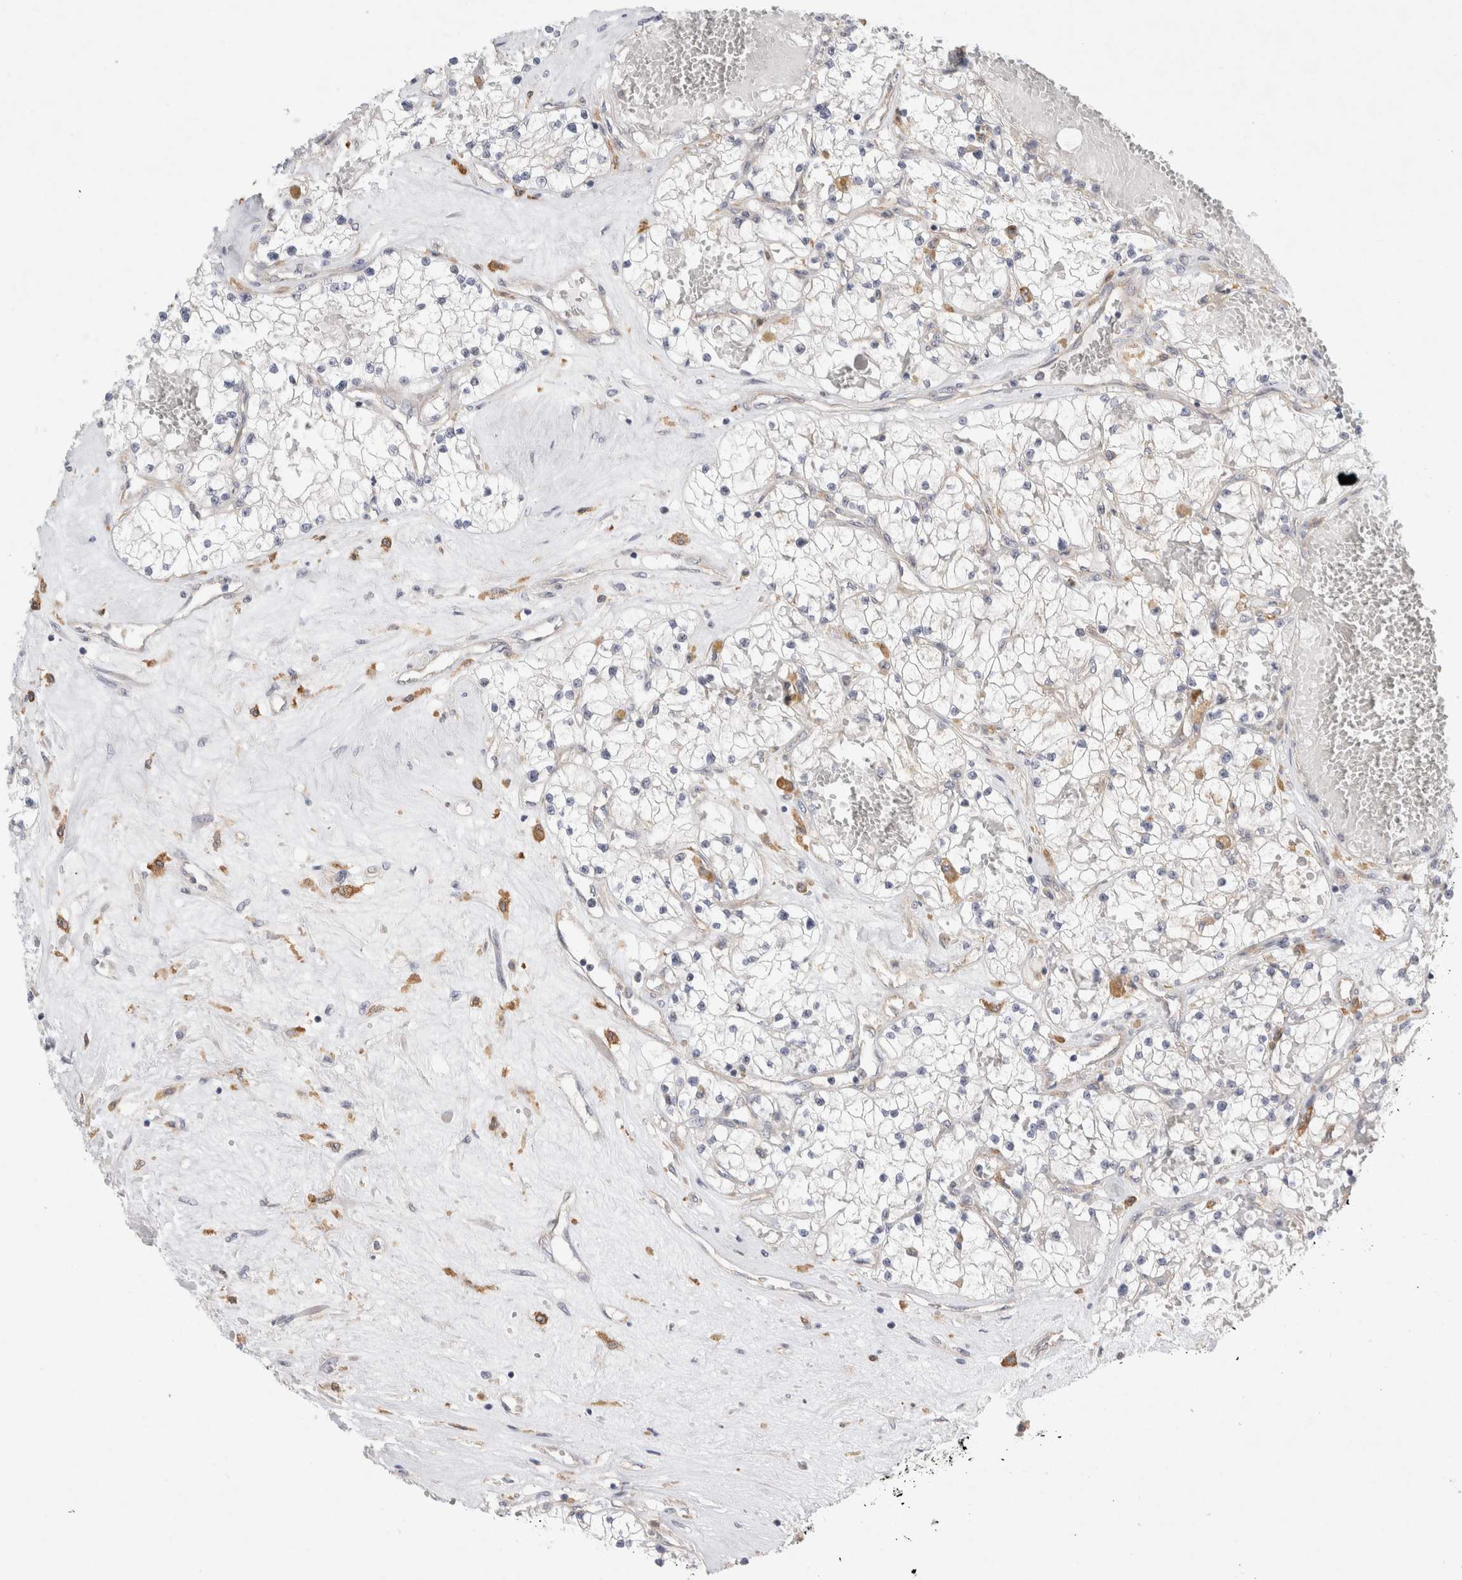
{"staining": {"intensity": "negative", "quantity": "none", "location": "none"}, "tissue": "renal cancer", "cell_type": "Tumor cells", "image_type": "cancer", "snomed": [{"axis": "morphology", "description": "Normal tissue, NOS"}, {"axis": "morphology", "description": "Adenocarcinoma, NOS"}, {"axis": "topography", "description": "Kidney"}], "caption": "IHC photomicrograph of neoplastic tissue: renal adenocarcinoma stained with DAB (3,3'-diaminobenzidine) displays no significant protein positivity in tumor cells.", "gene": "CDCA7L", "patient": {"sex": "male", "age": 68}}